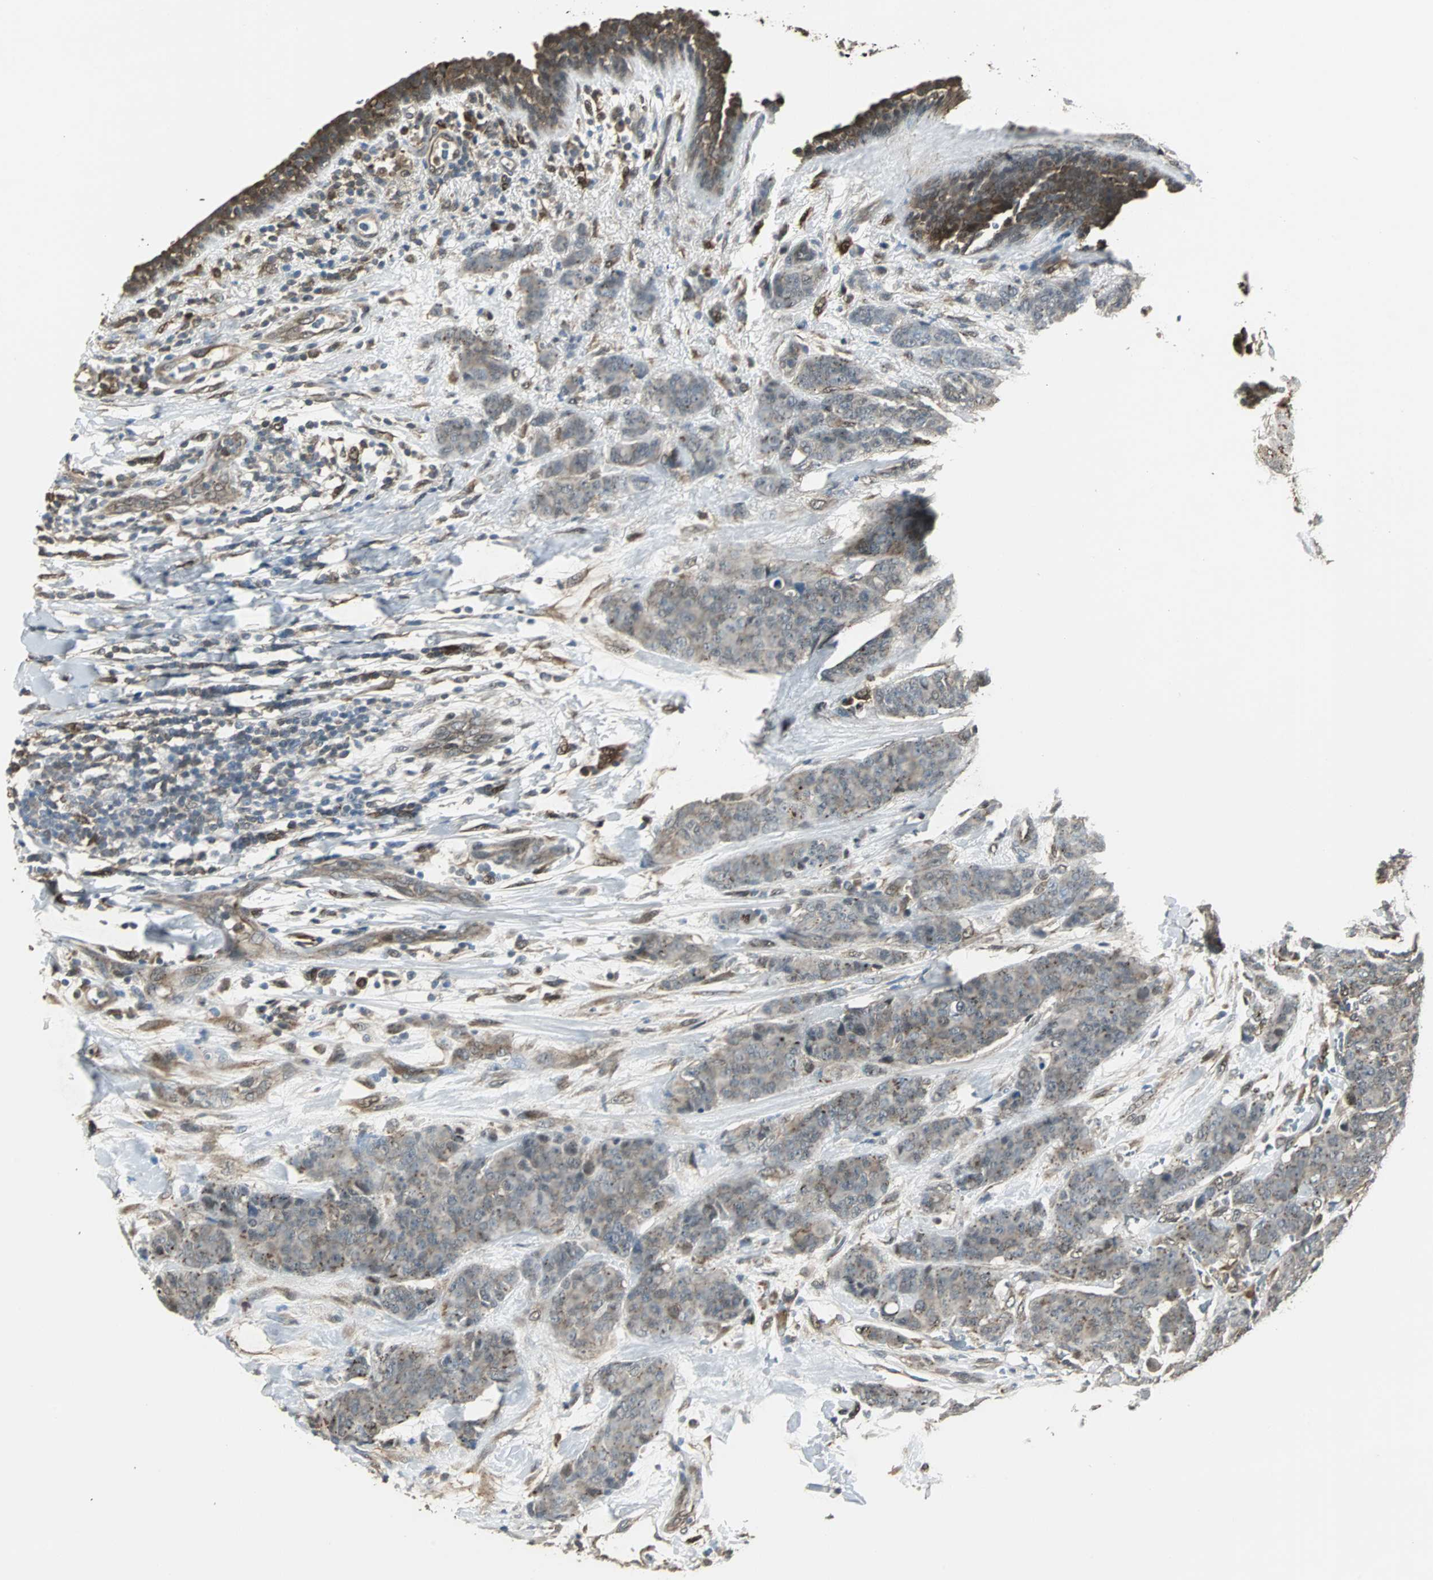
{"staining": {"intensity": "moderate", "quantity": "25%-75%", "location": "cytoplasmic/membranous,nuclear"}, "tissue": "breast cancer", "cell_type": "Tumor cells", "image_type": "cancer", "snomed": [{"axis": "morphology", "description": "Duct carcinoma"}, {"axis": "topography", "description": "Breast"}], "caption": "High-magnification brightfield microscopy of breast invasive ductal carcinoma stained with DAB (3,3'-diaminobenzidine) (brown) and counterstained with hematoxylin (blue). tumor cells exhibit moderate cytoplasmic/membranous and nuclear staining is appreciated in approximately25%-75% of cells.", "gene": "PLIN3", "patient": {"sex": "female", "age": 40}}